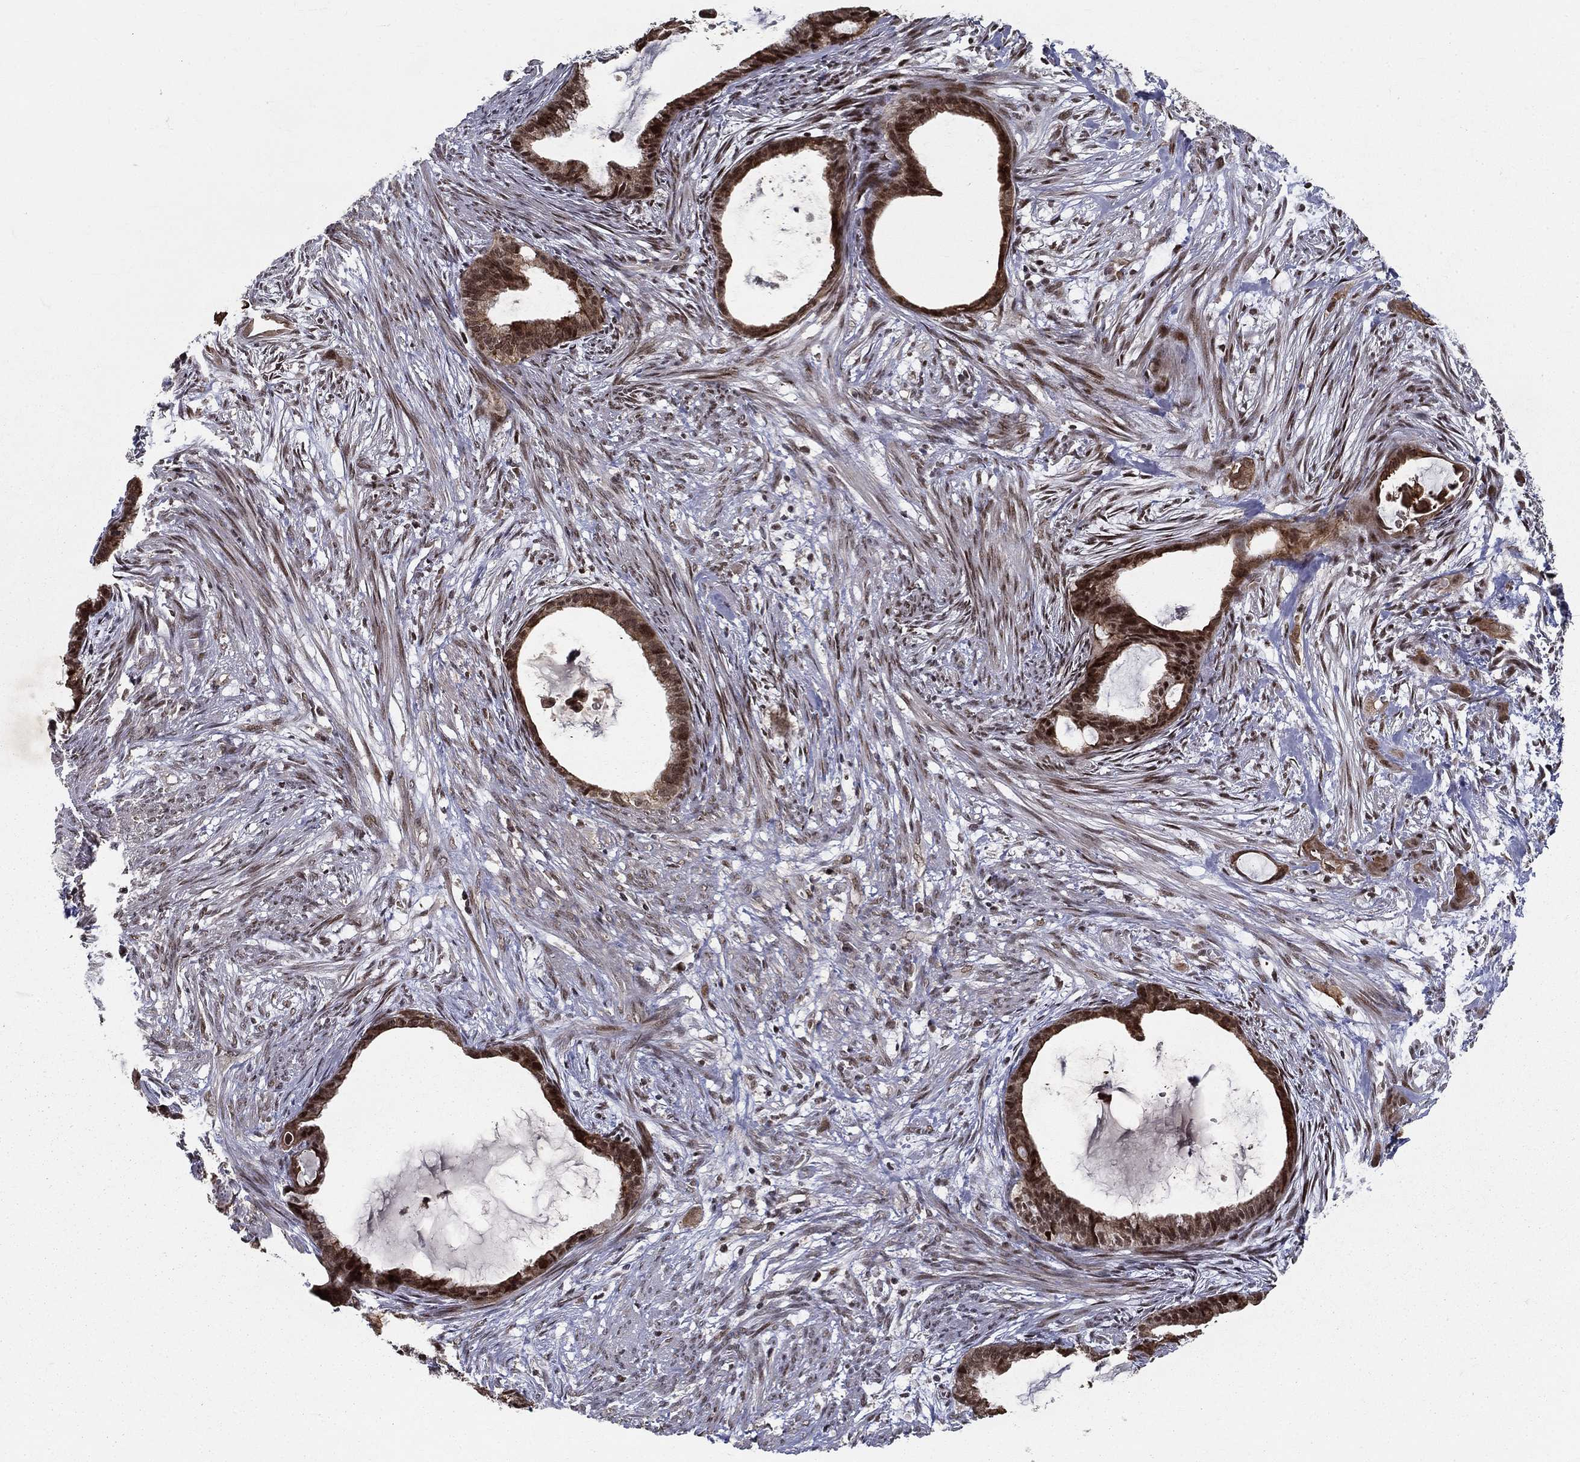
{"staining": {"intensity": "moderate", "quantity": ">75%", "location": "cytoplasmic/membranous,nuclear"}, "tissue": "endometrial cancer", "cell_type": "Tumor cells", "image_type": "cancer", "snomed": [{"axis": "morphology", "description": "Adenocarcinoma, NOS"}, {"axis": "topography", "description": "Endometrium"}], "caption": "An immunohistochemistry image of tumor tissue is shown. Protein staining in brown shows moderate cytoplasmic/membranous and nuclear positivity in endometrial adenocarcinoma within tumor cells.", "gene": "CDCA7L", "patient": {"sex": "female", "age": 86}}